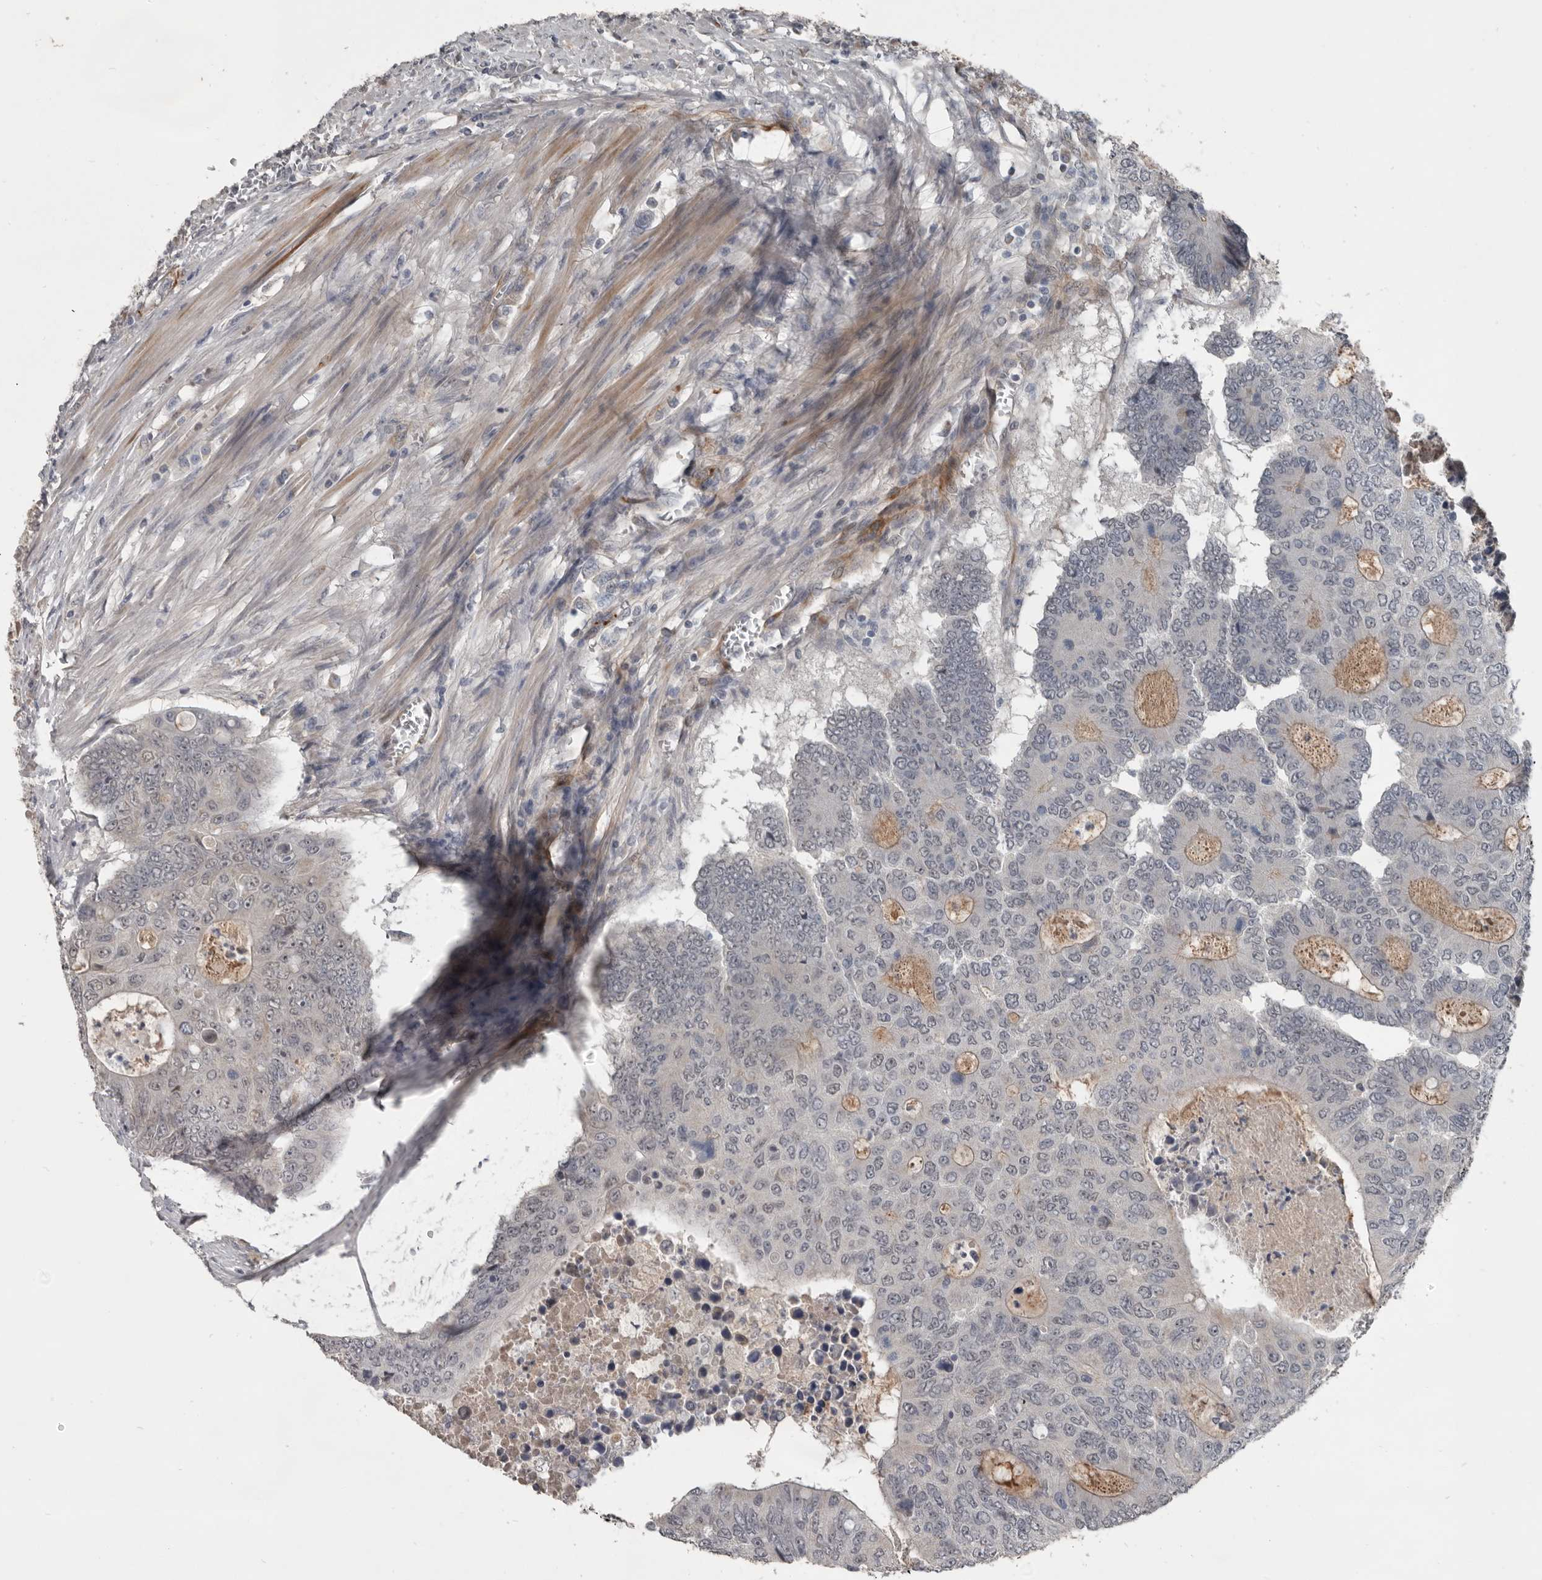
{"staining": {"intensity": "negative", "quantity": "none", "location": "none"}, "tissue": "colorectal cancer", "cell_type": "Tumor cells", "image_type": "cancer", "snomed": [{"axis": "morphology", "description": "Adenocarcinoma, NOS"}, {"axis": "topography", "description": "Colon"}], "caption": "The immunohistochemistry histopathology image has no significant positivity in tumor cells of colorectal cancer tissue. (IHC, brightfield microscopy, high magnification).", "gene": "C1orf216", "patient": {"sex": "male", "age": 87}}